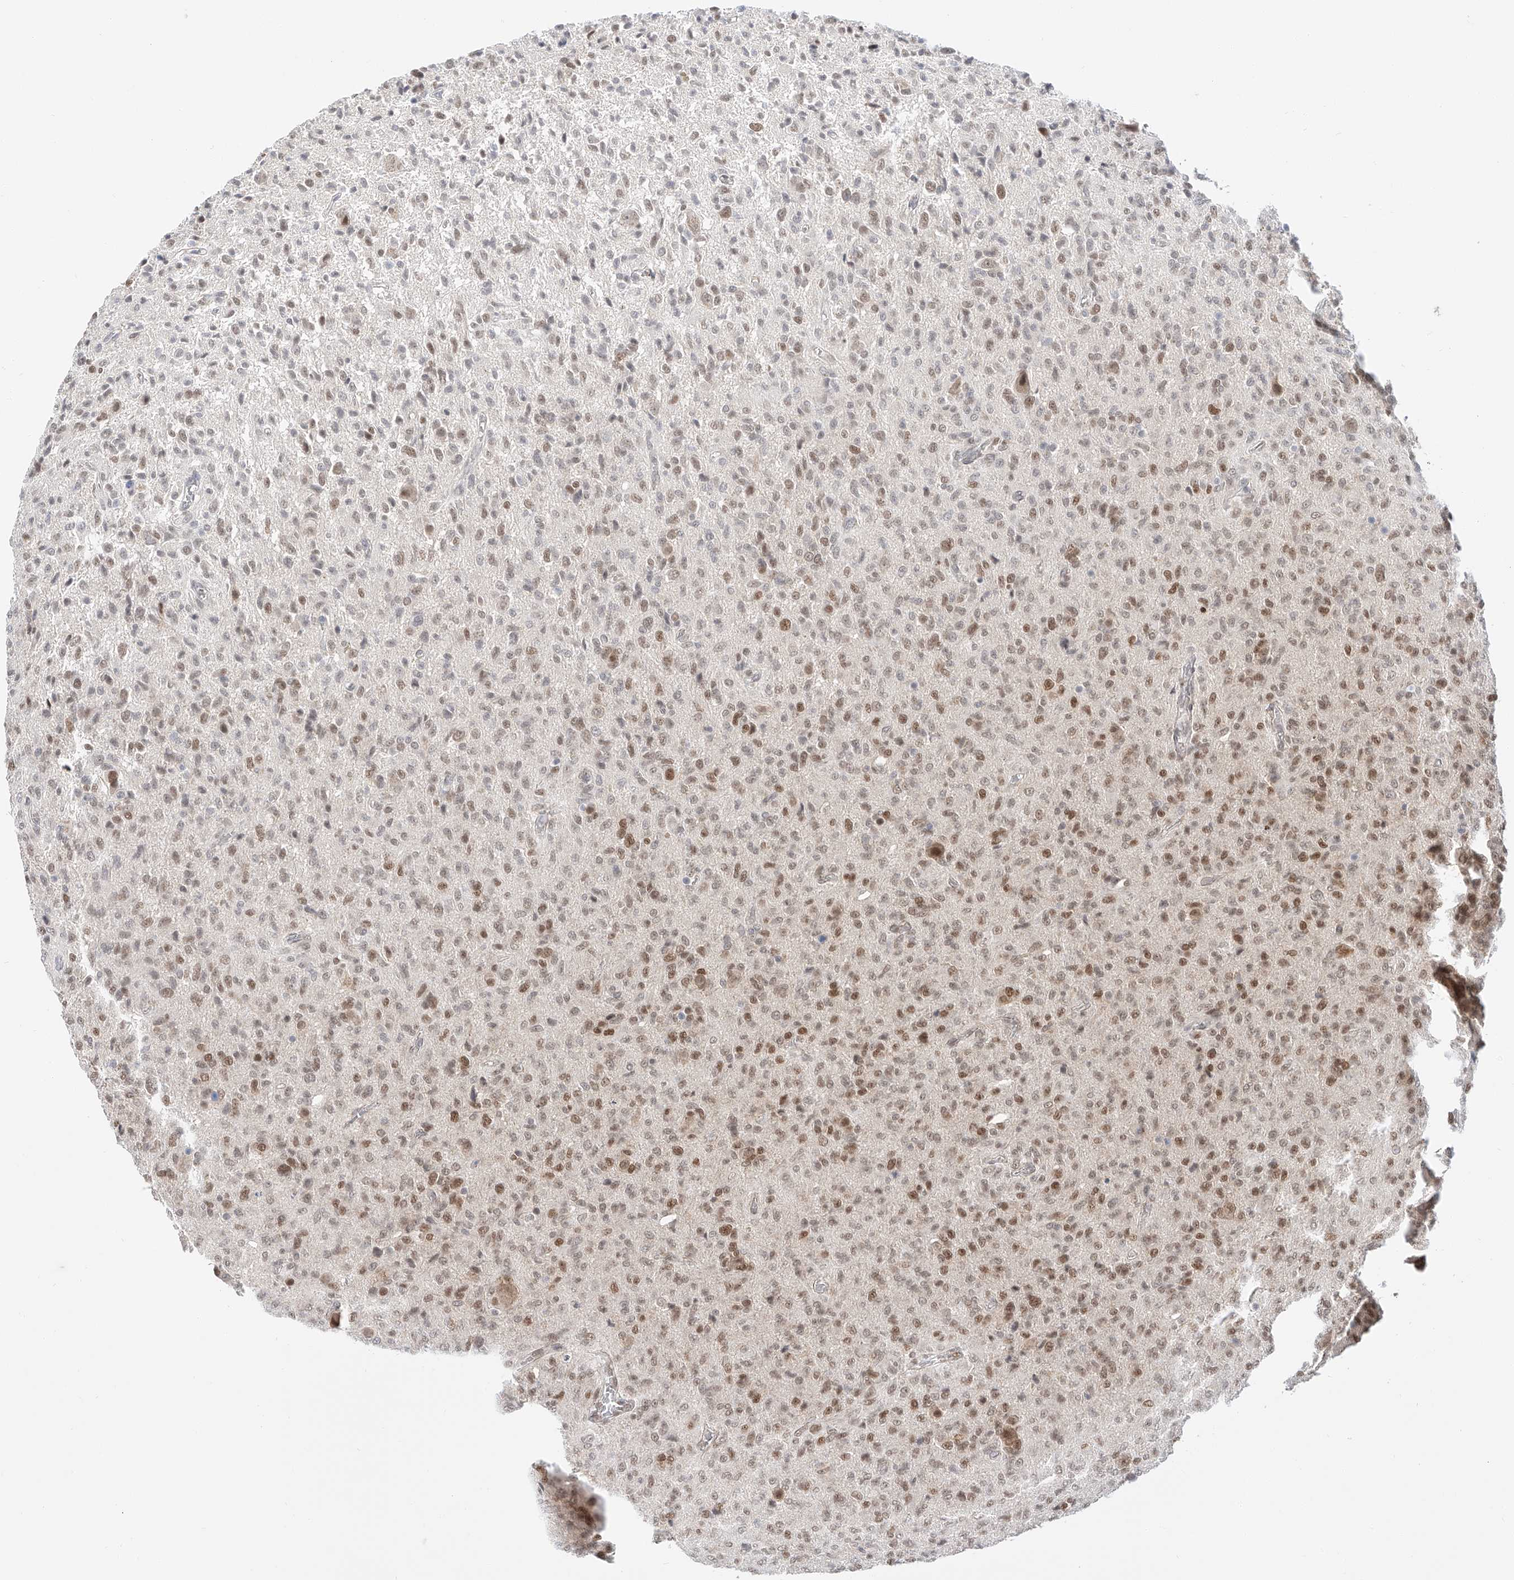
{"staining": {"intensity": "moderate", "quantity": "<25%", "location": "nuclear"}, "tissue": "glioma", "cell_type": "Tumor cells", "image_type": "cancer", "snomed": [{"axis": "morphology", "description": "Glioma, malignant, High grade"}, {"axis": "topography", "description": "Brain"}], "caption": "This histopathology image demonstrates immunohistochemistry staining of glioma, with low moderate nuclear positivity in about <25% of tumor cells.", "gene": "POGK", "patient": {"sex": "female", "age": 57}}